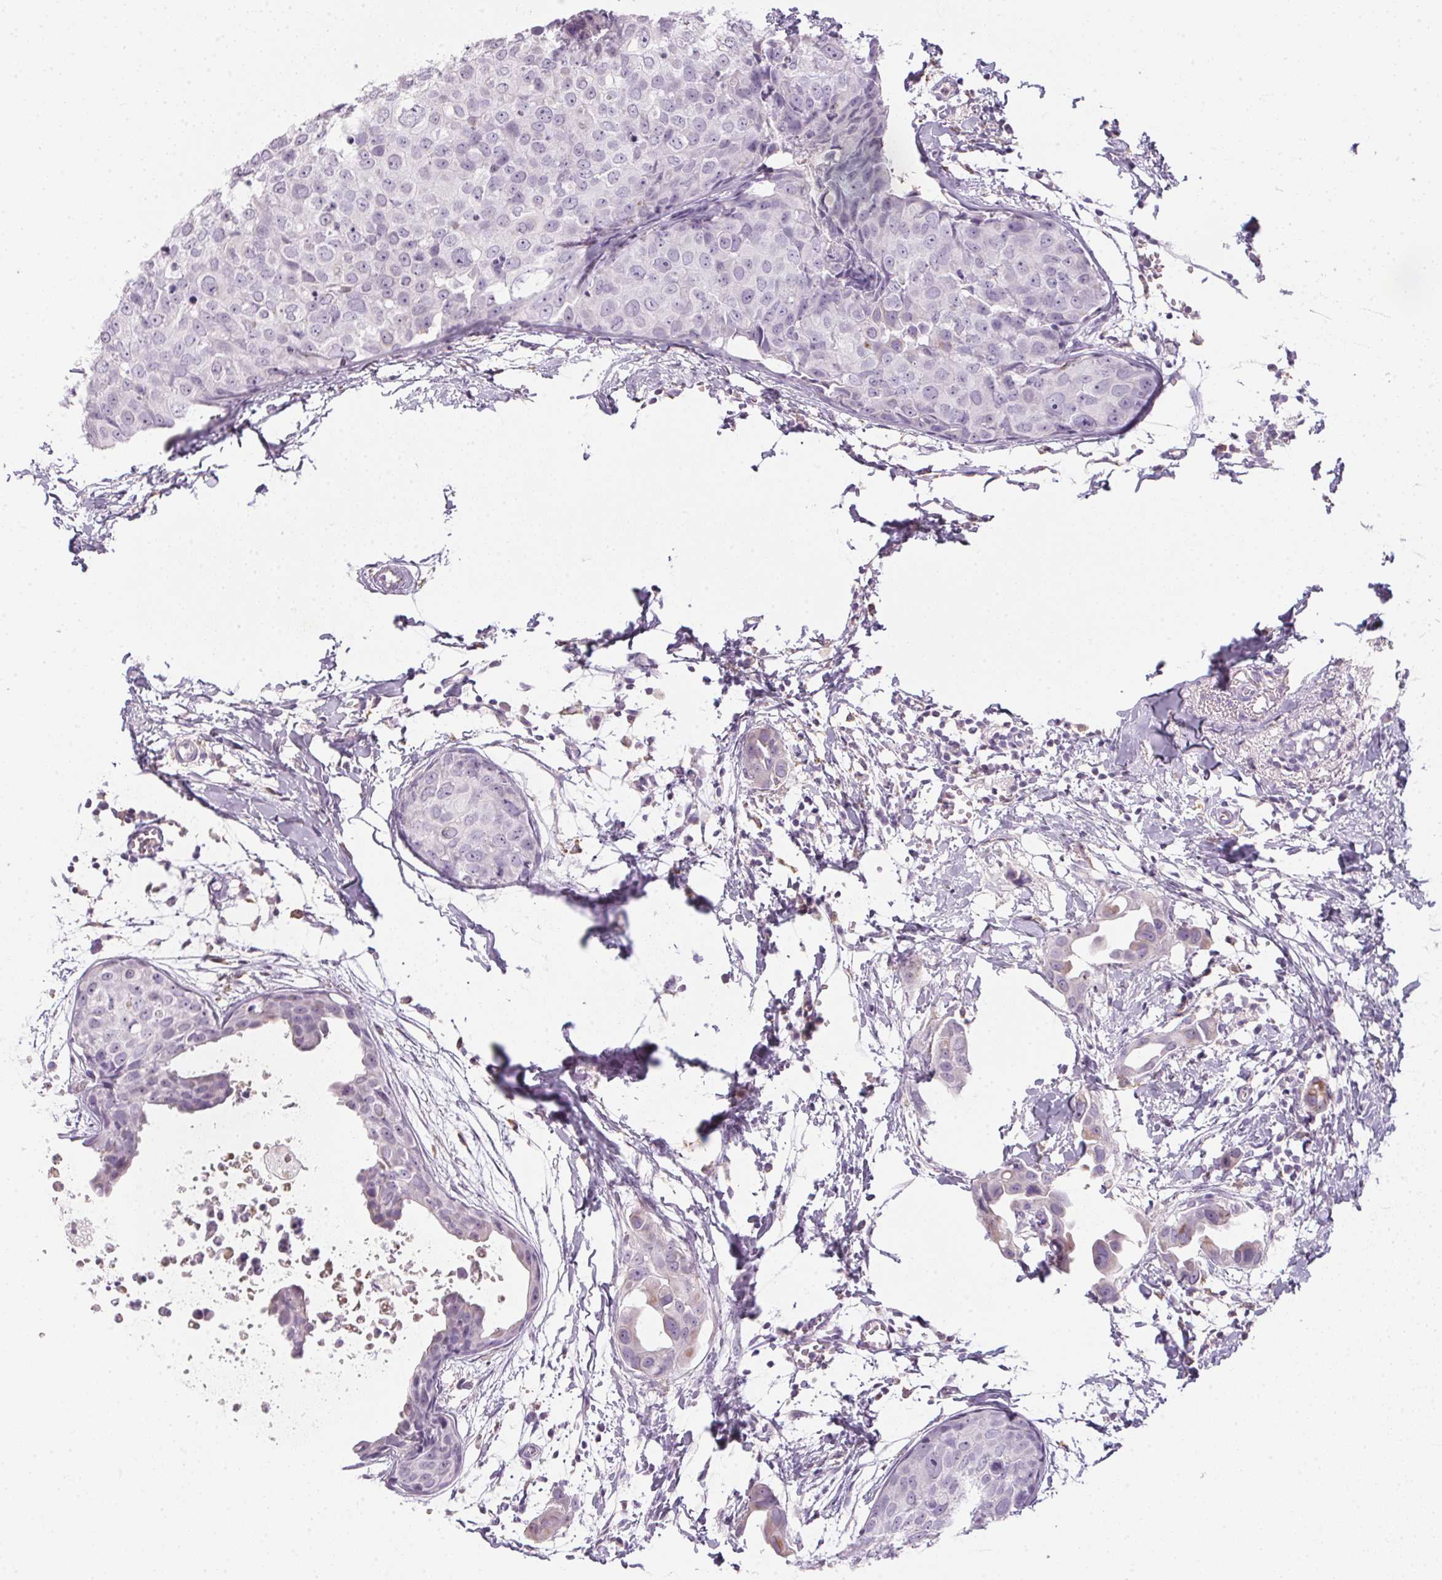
{"staining": {"intensity": "negative", "quantity": "none", "location": "none"}, "tissue": "breast cancer", "cell_type": "Tumor cells", "image_type": "cancer", "snomed": [{"axis": "morphology", "description": "Duct carcinoma"}, {"axis": "topography", "description": "Breast"}], "caption": "Immunohistochemistry (IHC) image of neoplastic tissue: breast cancer (infiltrating ductal carcinoma) stained with DAB exhibits no significant protein expression in tumor cells.", "gene": "ECPAS", "patient": {"sex": "female", "age": 38}}